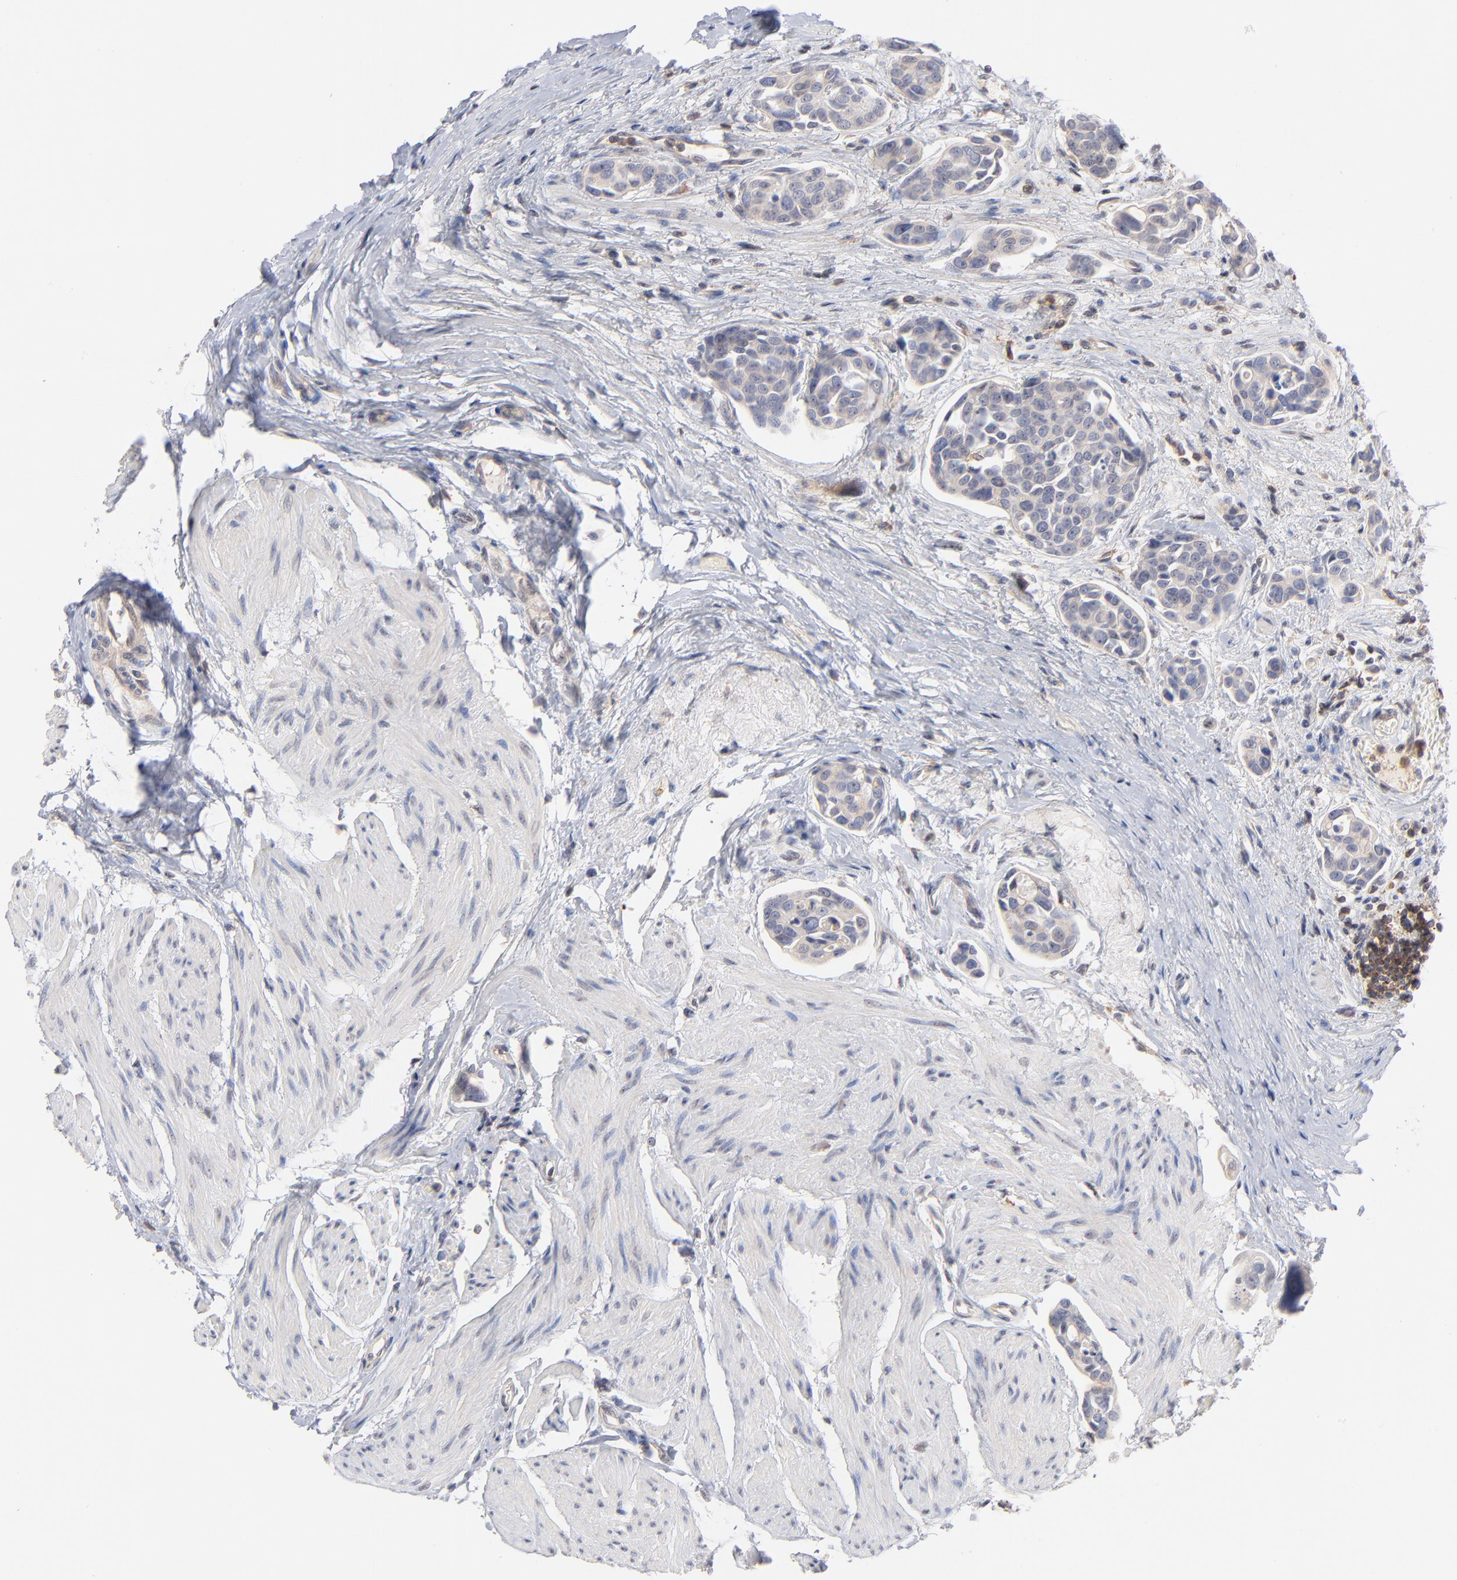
{"staining": {"intensity": "negative", "quantity": "none", "location": "none"}, "tissue": "urothelial cancer", "cell_type": "Tumor cells", "image_type": "cancer", "snomed": [{"axis": "morphology", "description": "Urothelial carcinoma, High grade"}, {"axis": "topography", "description": "Urinary bladder"}], "caption": "Tumor cells are negative for brown protein staining in high-grade urothelial carcinoma. (DAB IHC with hematoxylin counter stain).", "gene": "WIPF1", "patient": {"sex": "male", "age": 78}}